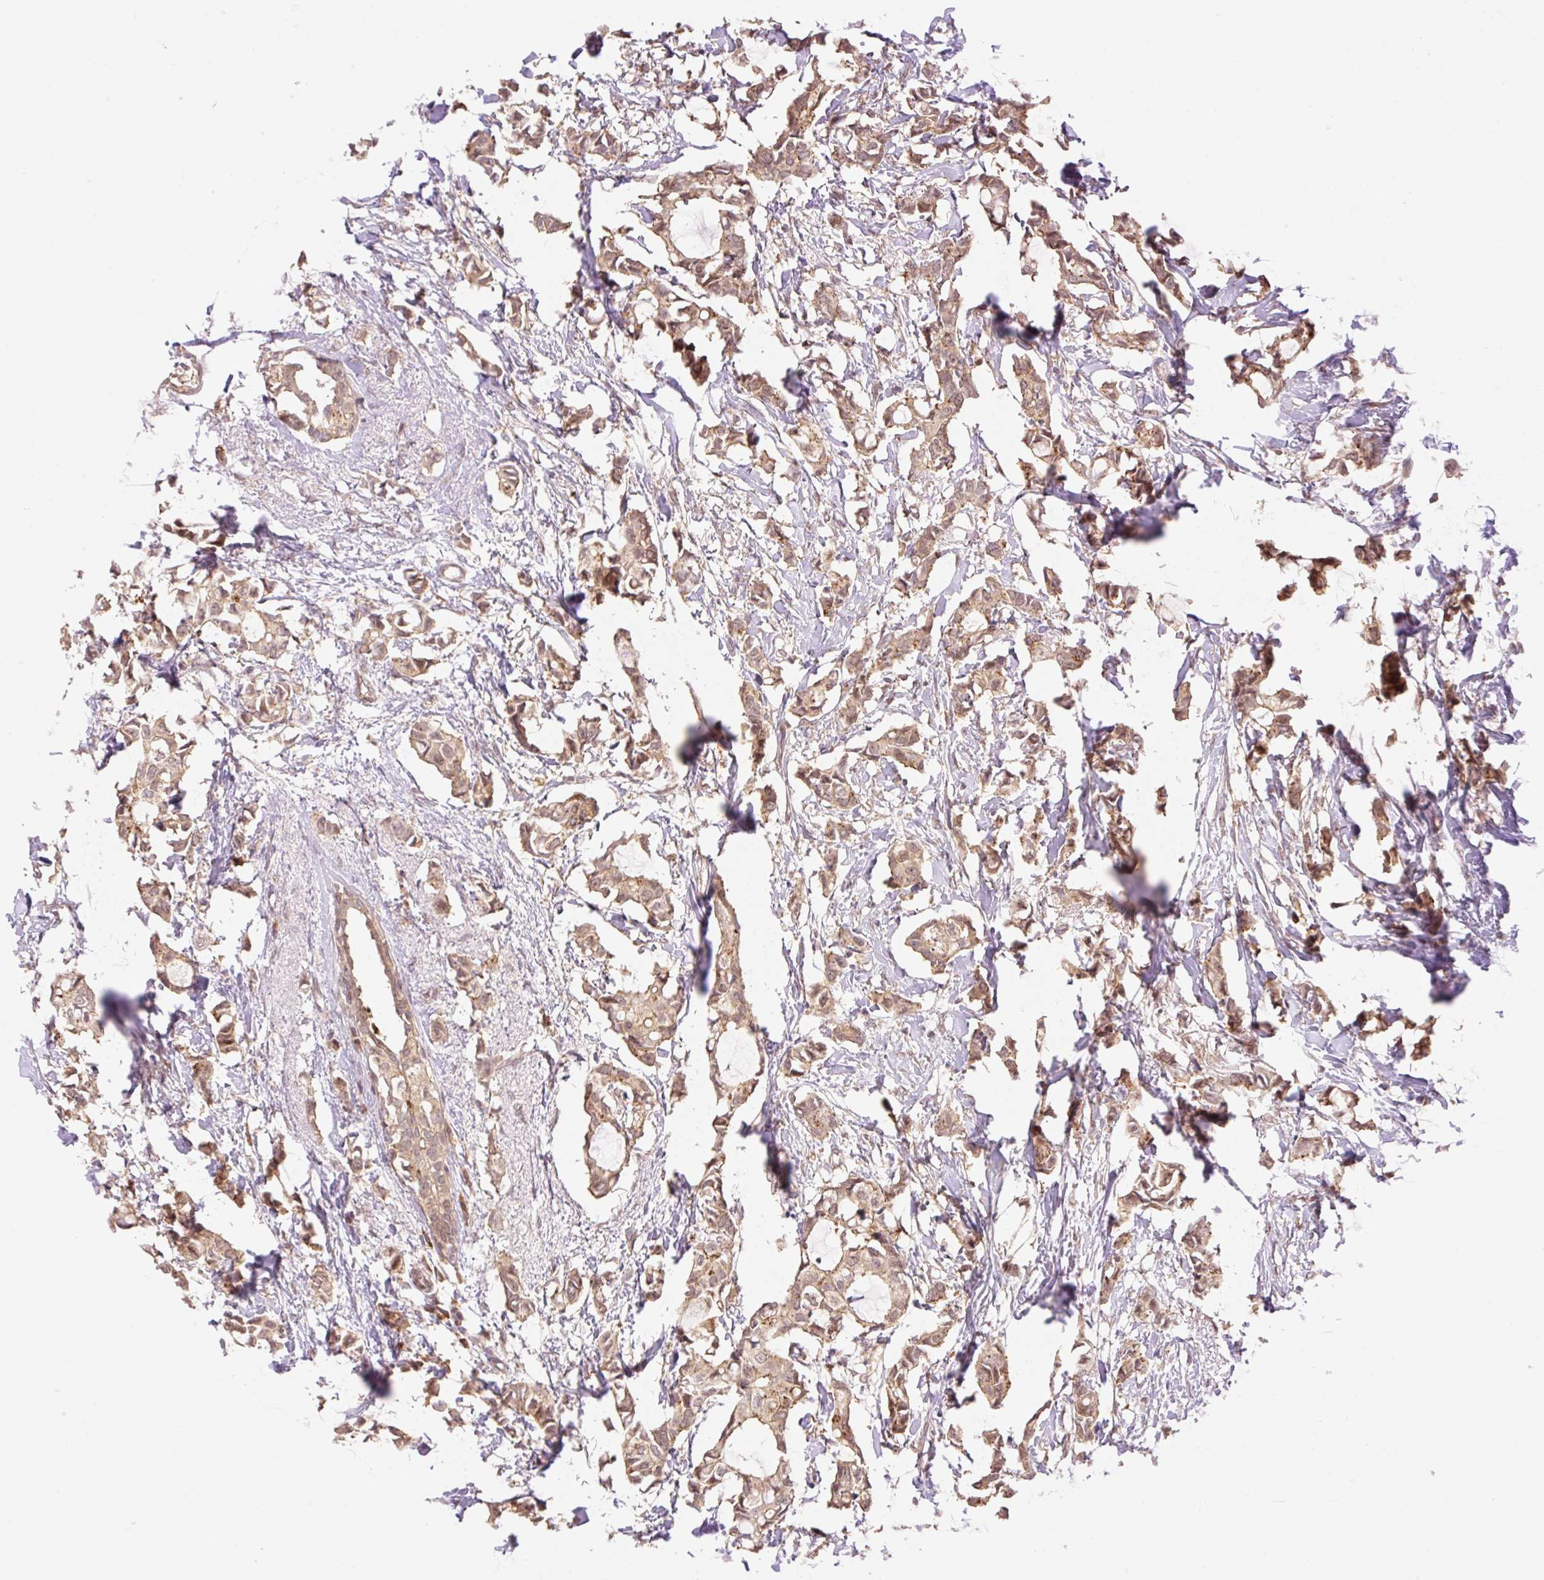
{"staining": {"intensity": "moderate", "quantity": ">75%", "location": "cytoplasmic/membranous,nuclear"}, "tissue": "breast cancer", "cell_type": "Tumor cells", "image_type": "cancer", "snomed": [{"axis": "morphology", "description": "Duct carcinoma"}, {"axis": "topography", "description": "Breast"}], "caption": "Protein positivity by IHC shows moderate cytoplasmic/membranous and nuclear positivity in about >75% of tumor cells in intraductal carcinoma (breast).", "gene": "VPS25", "patient": {"sex": "female", "age": 73}}